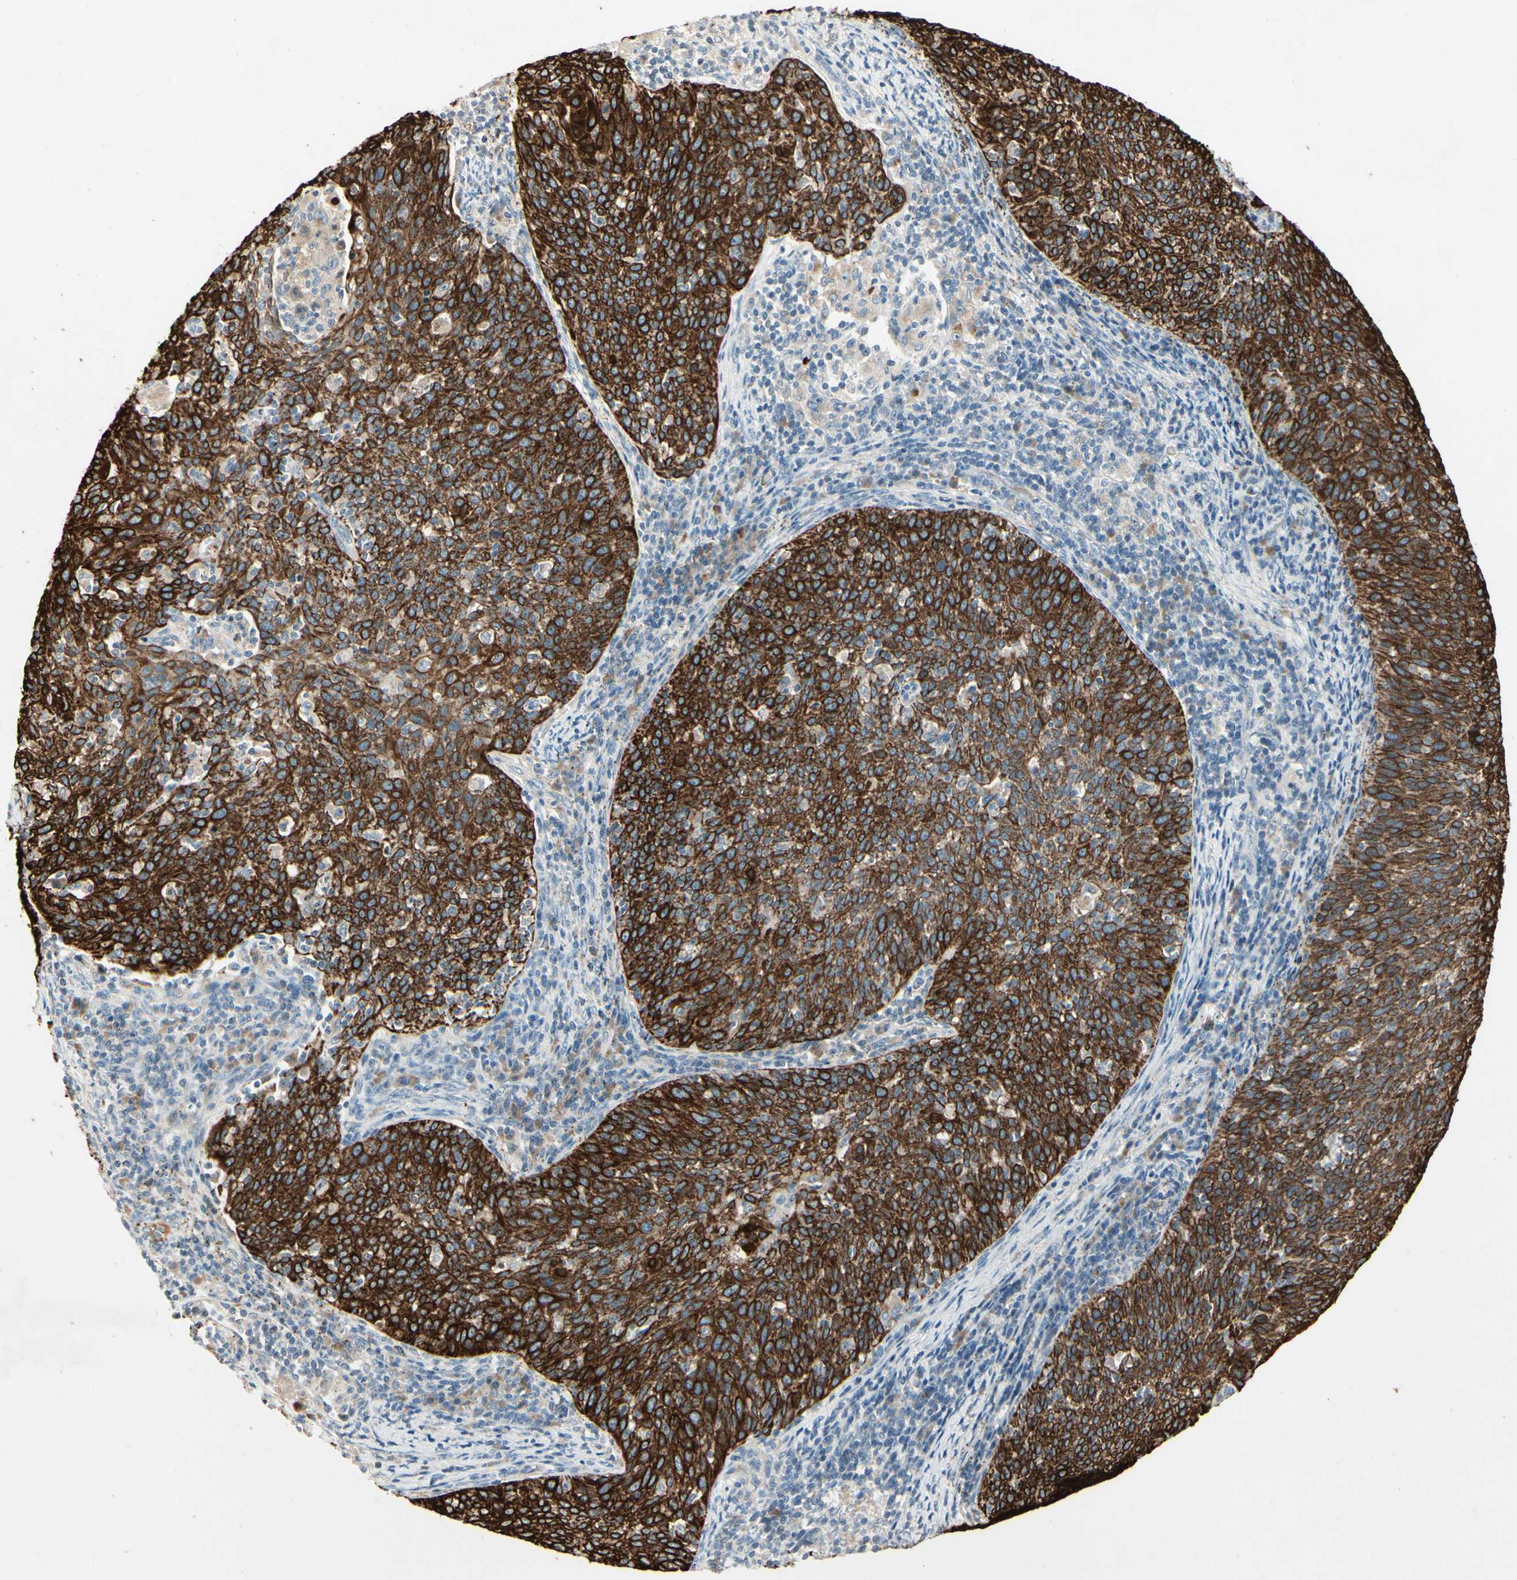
{"staining": {"intensity": "strong", "quantity": ">75%", "location": "cytoplasmic/membranous"}, "tissue": "cervical cancer", "cell_type": "Tumor cells", "image_type": "cancer", "snomed": [{"axis": "morphology", "description": "Squamous cell carcinoma, NOS"}, {"axis": "topography", "description": "Cervix"}], "caption": "High-power microscopy captured an IHC histopathology image of cervical cancer, revealing strong cytoplasmic/membranous staining in approximately >75% of tumor cells.", "gene": "SKIL", "patient": {"sex": "female", "age": 38}}